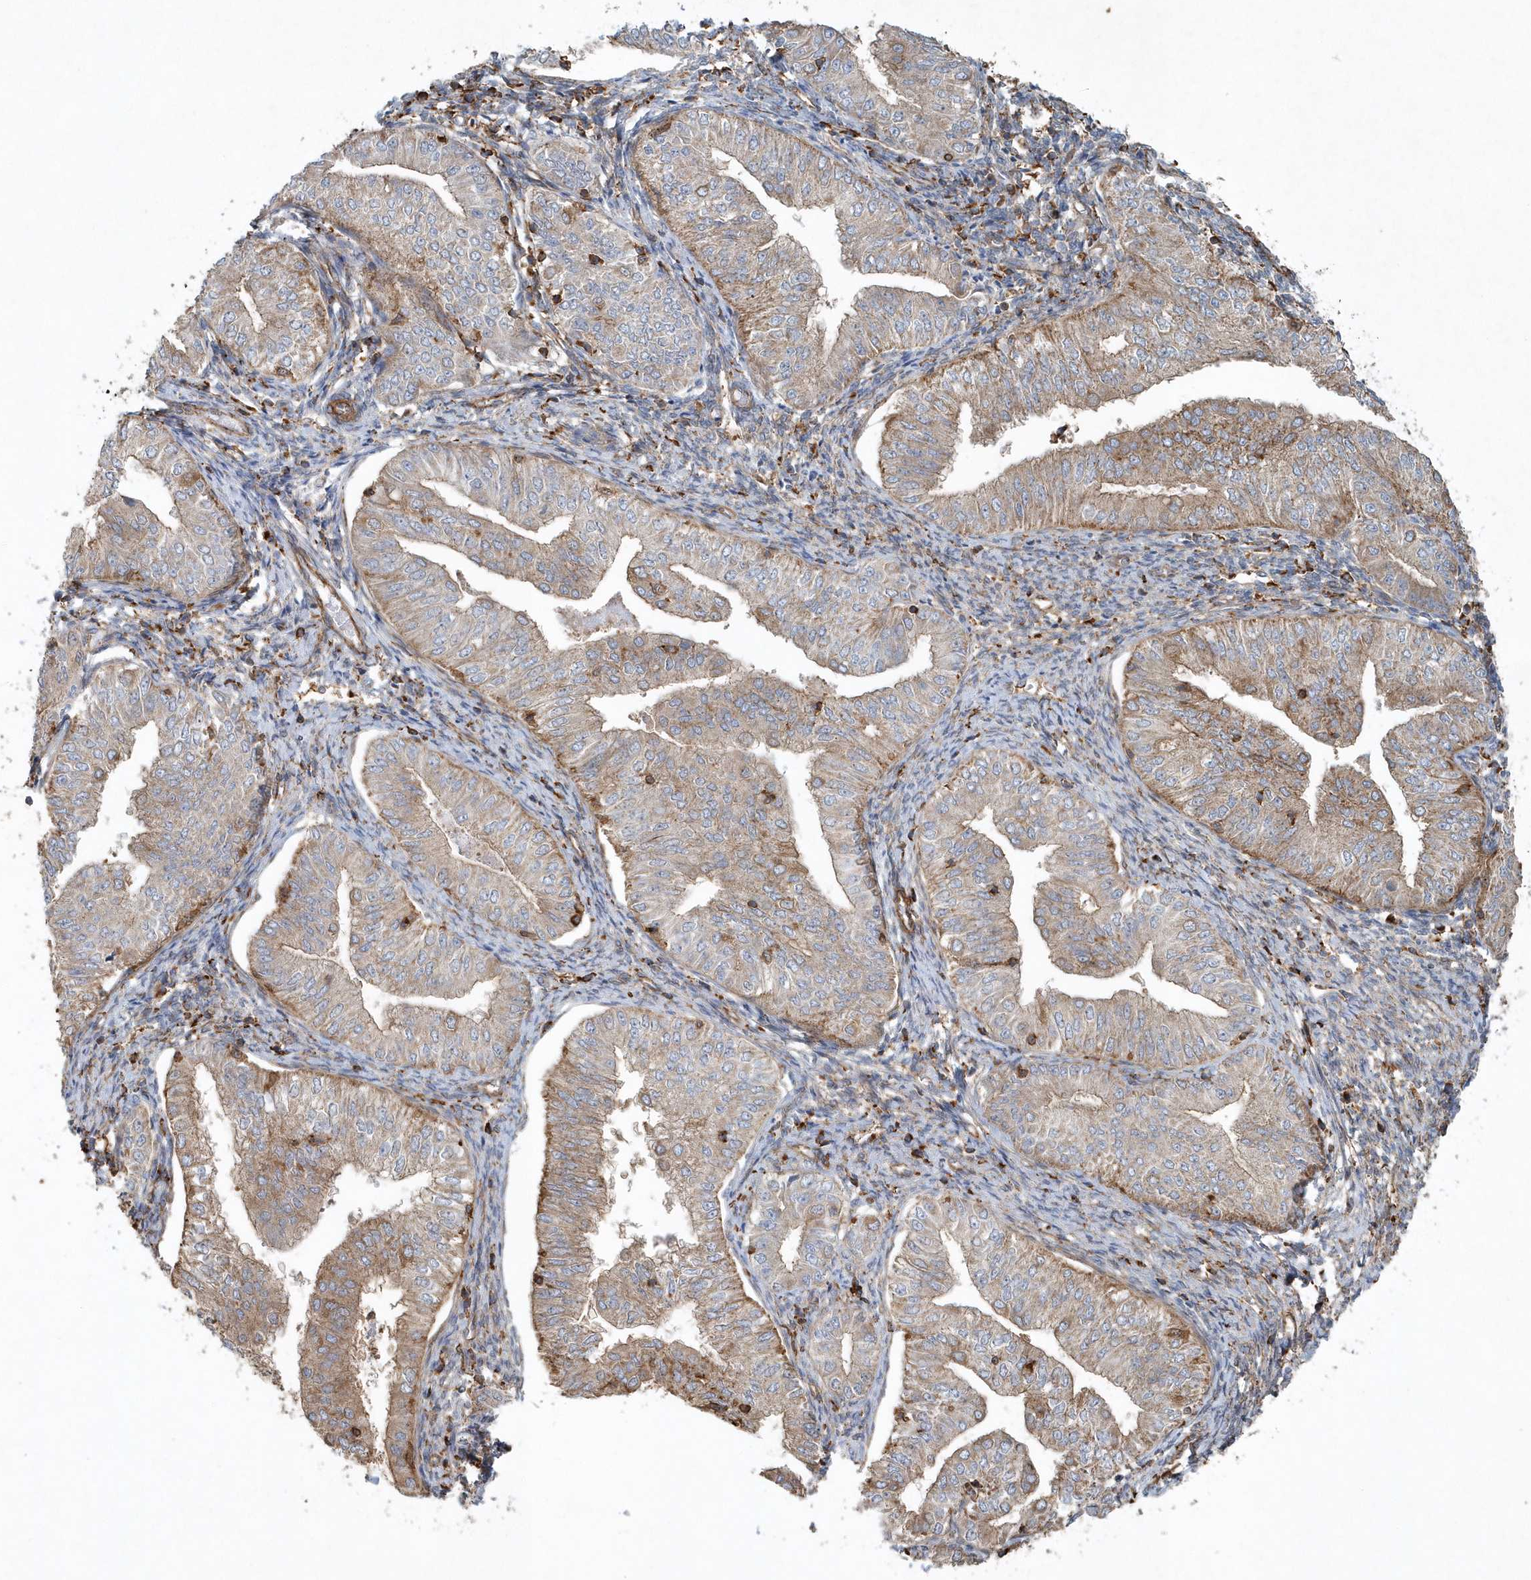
{"staining": {"intensity": "moderate", "quantity": "<25%", "location": "cytoplasmic/membranous"}, "tissue": "endometrial cancer", "cell_type": "Tumor cells", "image_type": "cancer", "snomed": [{"axis": "morphology", "description": "Normal tissue, NOS"}, {"axis": "morphology", "description": "Adenocarcinoma, NOS"}, {"axis": "topography", "description": "Endometrium"}], "caption": "A photomicrograph of endometrial adenocarcinoma stained for a protein demonstrates moderate cytoplasmic/membranous brown staining in tumor cells.", "gene": "MMUT", "patient": {"sex": "female", "age": 53}}